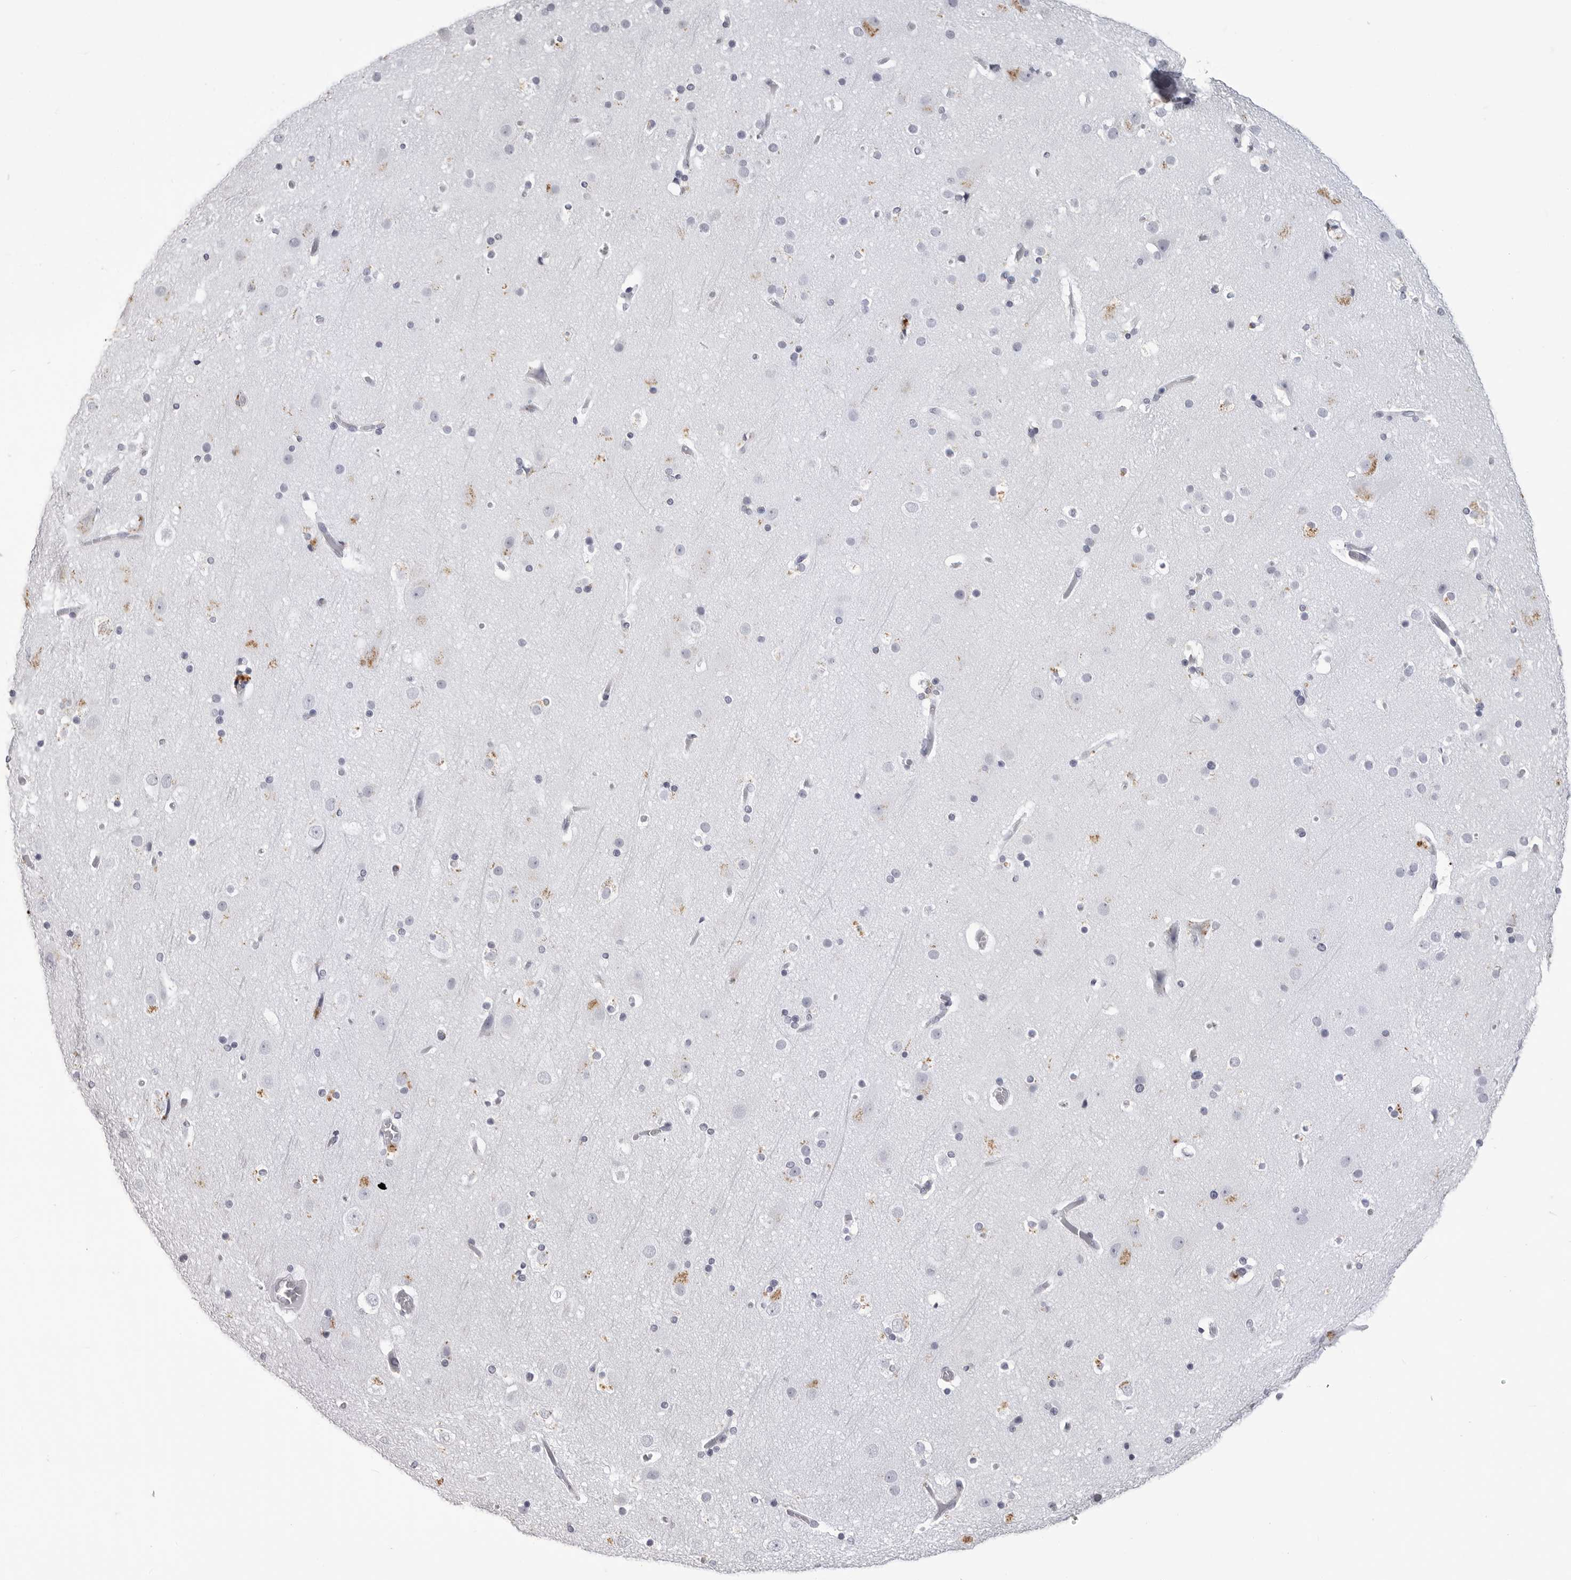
{"staining": {"intensity": "negative", "quantity": "none", "location": "none"}, "tissue": "cerebral cortex", "cell_type": "Endothelial cells", "image_type": "normal", "snomed": [{"axis": "morphology", "description": "Normal tissue, NOS"}, {"axis": "topography", "description": "Cerebral cortex"}], "caption": "Immunohistochemistry (IHC) photomicrograph of unremarkable cerebral cortex: human cerebral cortex stained with DAB (3,3'-diaminobenzidine) displays no significant protein positivity in endothelial cells.", "gene": "LGALS4", "patient": {"sex": "male", "age": 57}}